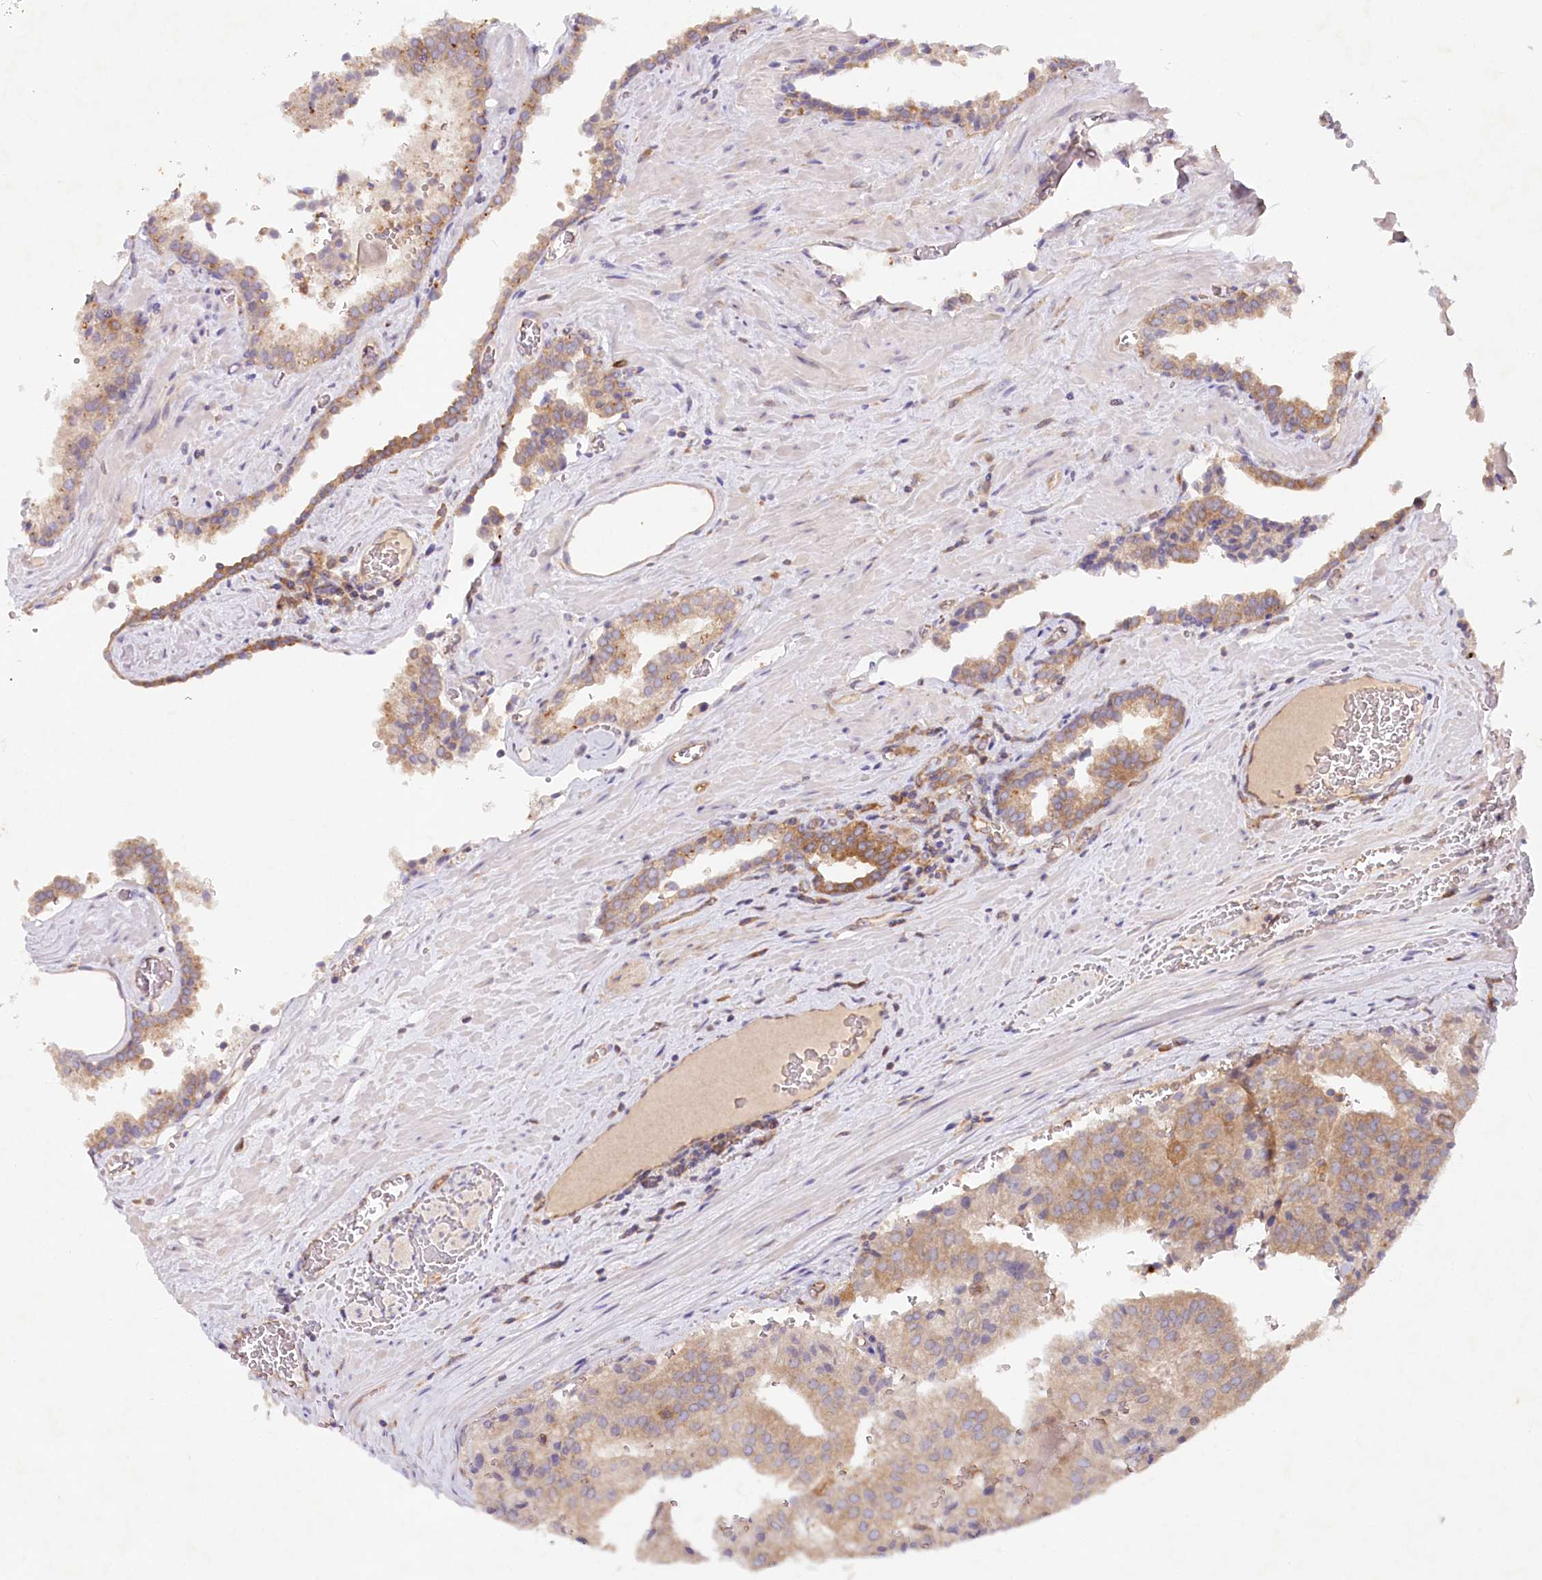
{"staining": {"intensity": "weak", "quantity": ">75%", "location": "cytoplasmic/membranous"}, "tissue": "prostate cancer", "cell_type": "Tumor cells", "image_type": "cancer", "snomed": [{"axis": "morphology", "description": "Adenocarcinoma, High grade"}, {"axis": "topography", "description": "Prostate"}], "caption": "Prostate adenocarcinoma (high-grade) stained with DAB (3,3'-diaminobenzidine) immunohistochemistry (IHC) demonstrates low levels of weak cytoplasmic/membranous positivity in approximately >75% of tumor cells. Using DAB (brown) and hematoxylin (blue) stains, captured at high magnification using brightfield microscopy.", "gene": "TNIP1", "patient": {"sex": "male", "age": 68}}